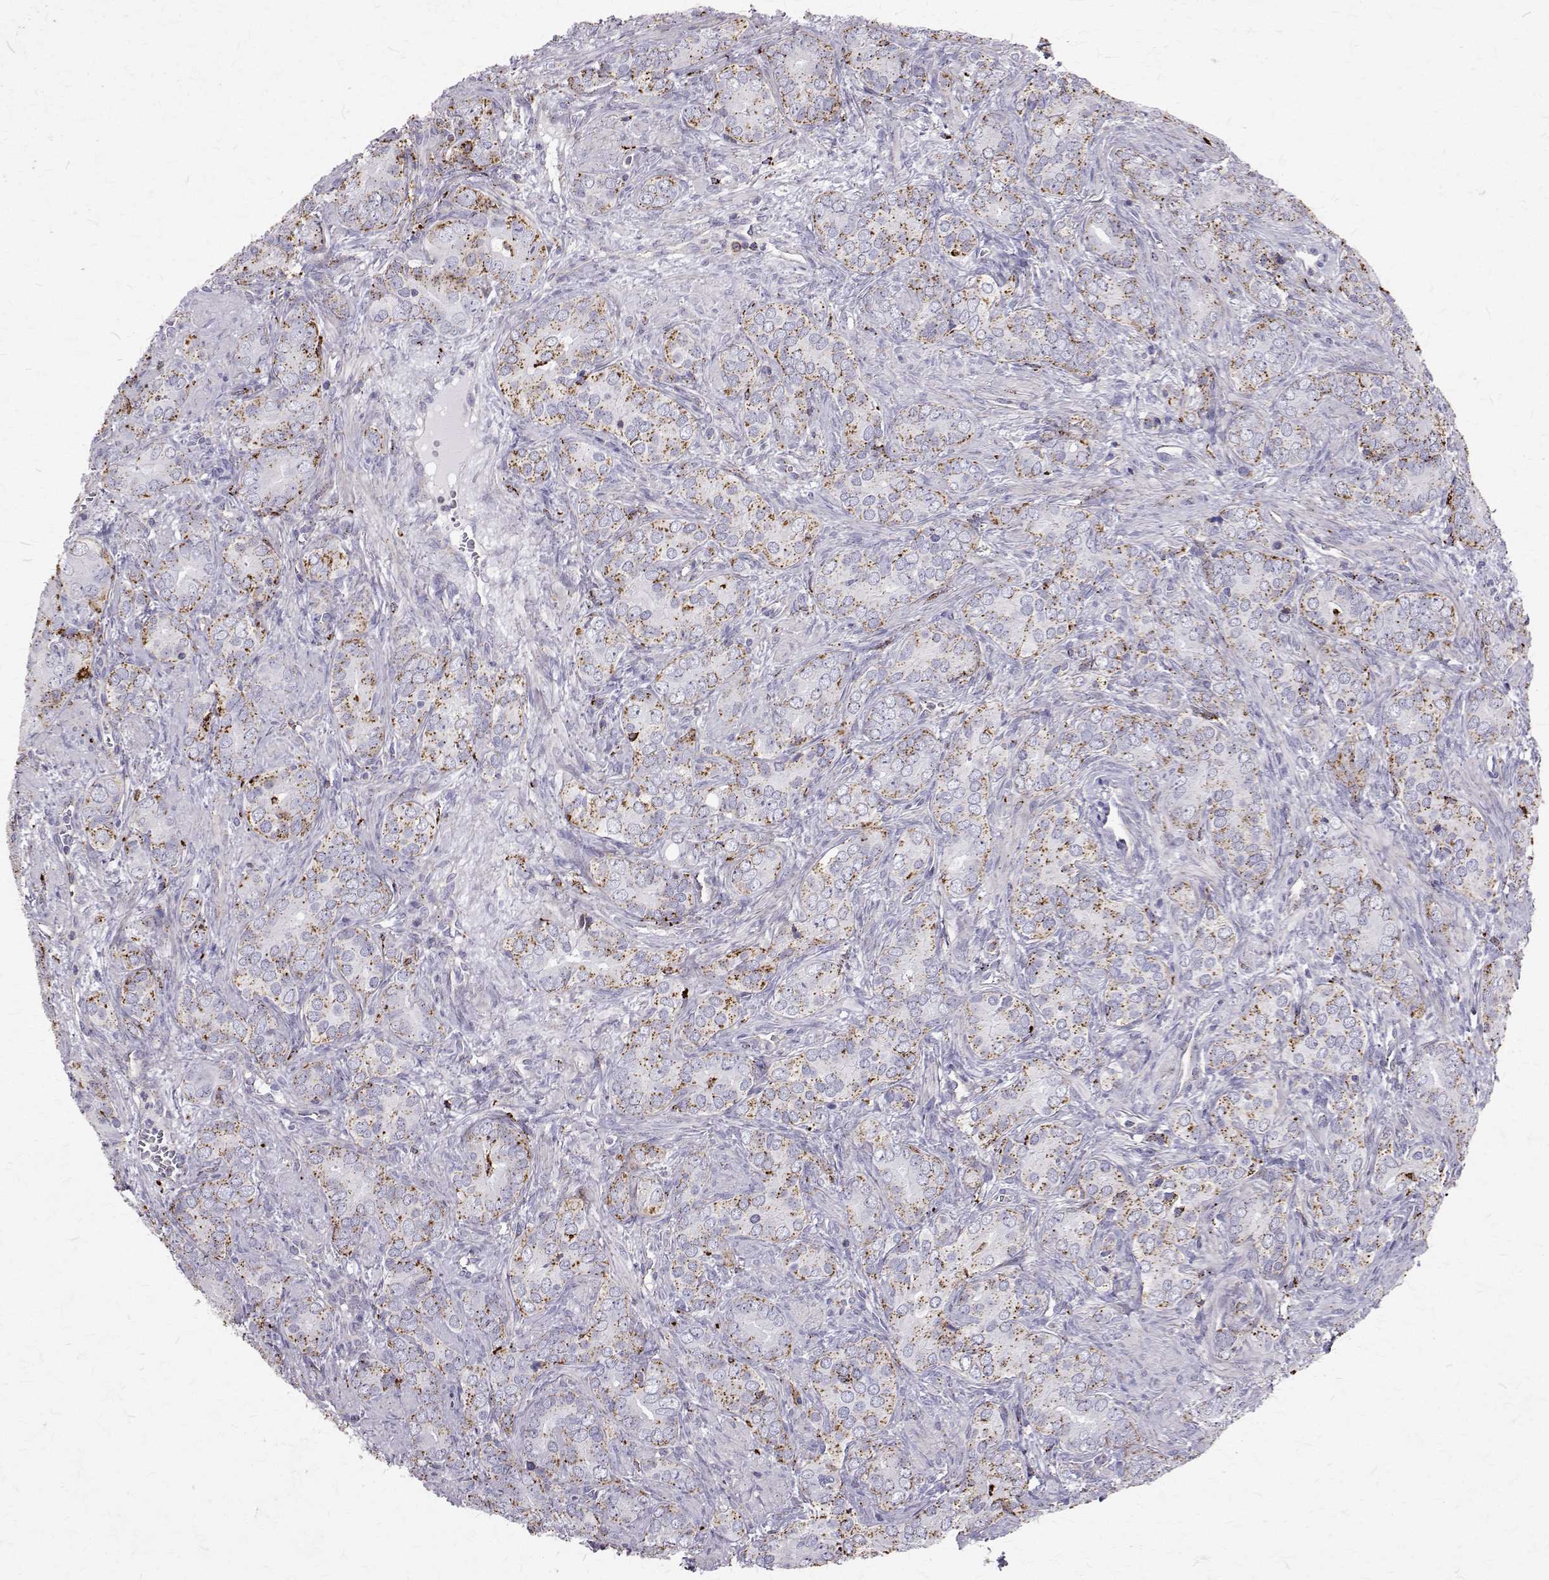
{"staining": {"intensity": "moderate", "quantity": "<25%", "location": "cytoplasmic/membranous"}, "tissue": "prostate cancer", "cell_type": "Tumor cells", "image_type": "cancer", "snomed": [{"axis": "morphology", "description": "Adenocarcinoma, High grade"}, {"axis": "topography", "description": "Prostate"}], "caption": "Immunohistochemical staining of human prostate cancer demonstrates low levels of moderate cytoplasmic/membranous positivity in about <25% of tumor cells. (brown staining indicates protein expression, while blue staining denotes nuclei).", "gene": "TPP1", "patient": {"sex": "male", "age": 84}}